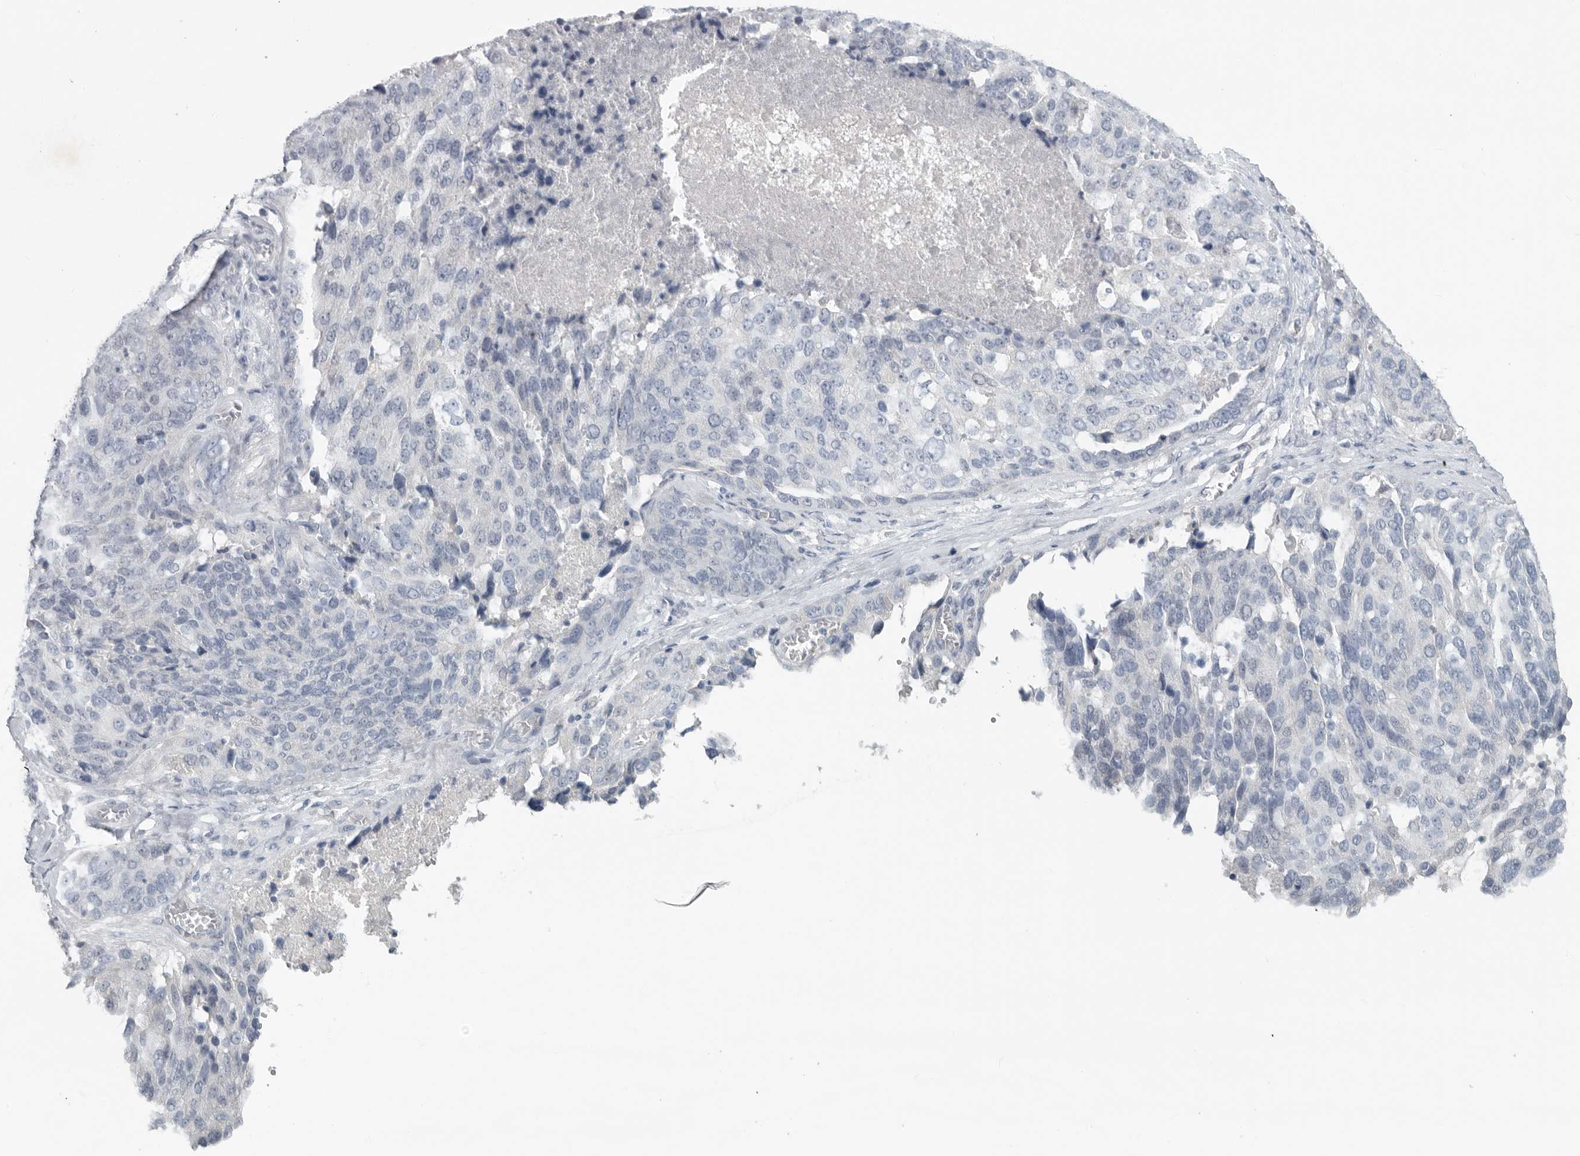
{"staining": {"intensity": "negative", "quantity": "none", "location": "none"}, "tissue": "ovarian cancer", "cell_type": "Tumor cells", "image_type": "cancer", "snomed": [{"axis": "morphology", "description": "Cystadenocarcinoma, serous, NOS"}, {"axis": "topography", "description": "Ovary"}], "caption": "Micrograph shows no protein positivity in tumor cells of ovarian serous cystadenocarcinoma tissue.", "gene": "REG4", "patient": {"sex": "female", "age": 44}}